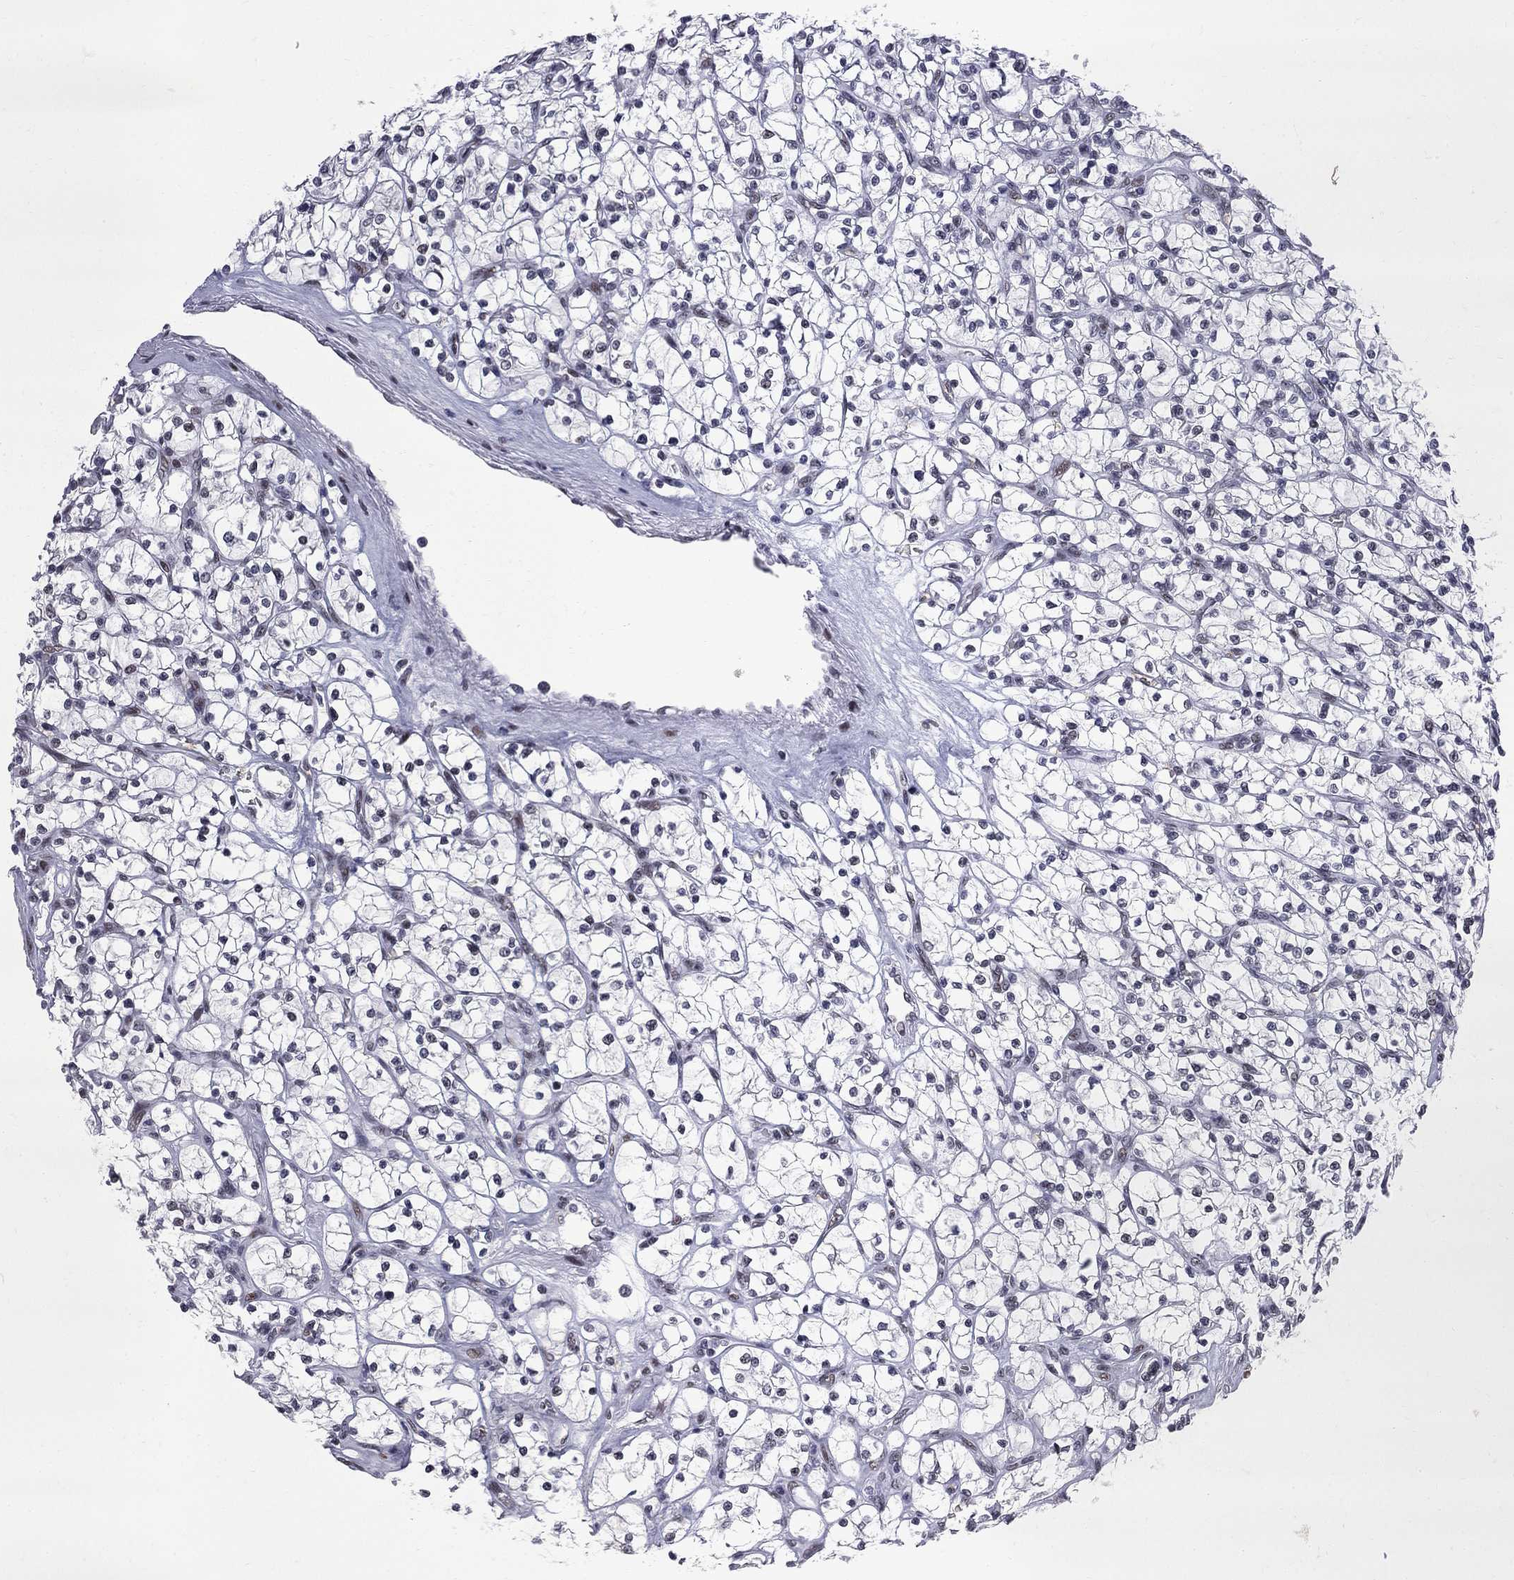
{"staining": {"intensity": "negative", "quantity": "none", "location": "none"}, "tissue": "renal cancer", "cell_type": "Tumor cells", "image_type": "cancer", "snomed": [{"axis": "morphology", "description": "Adenocarcinoma, NOS"}, {"axis": "topography", "description": "Kidney"}], "caption": "Renal cancer (adenocarcinoma) was stained to show a protein in brown. There is no significant positivity in tumor cells.", "gene": "ZBTB47", "patient": {"sex": "female", "age": 64}}